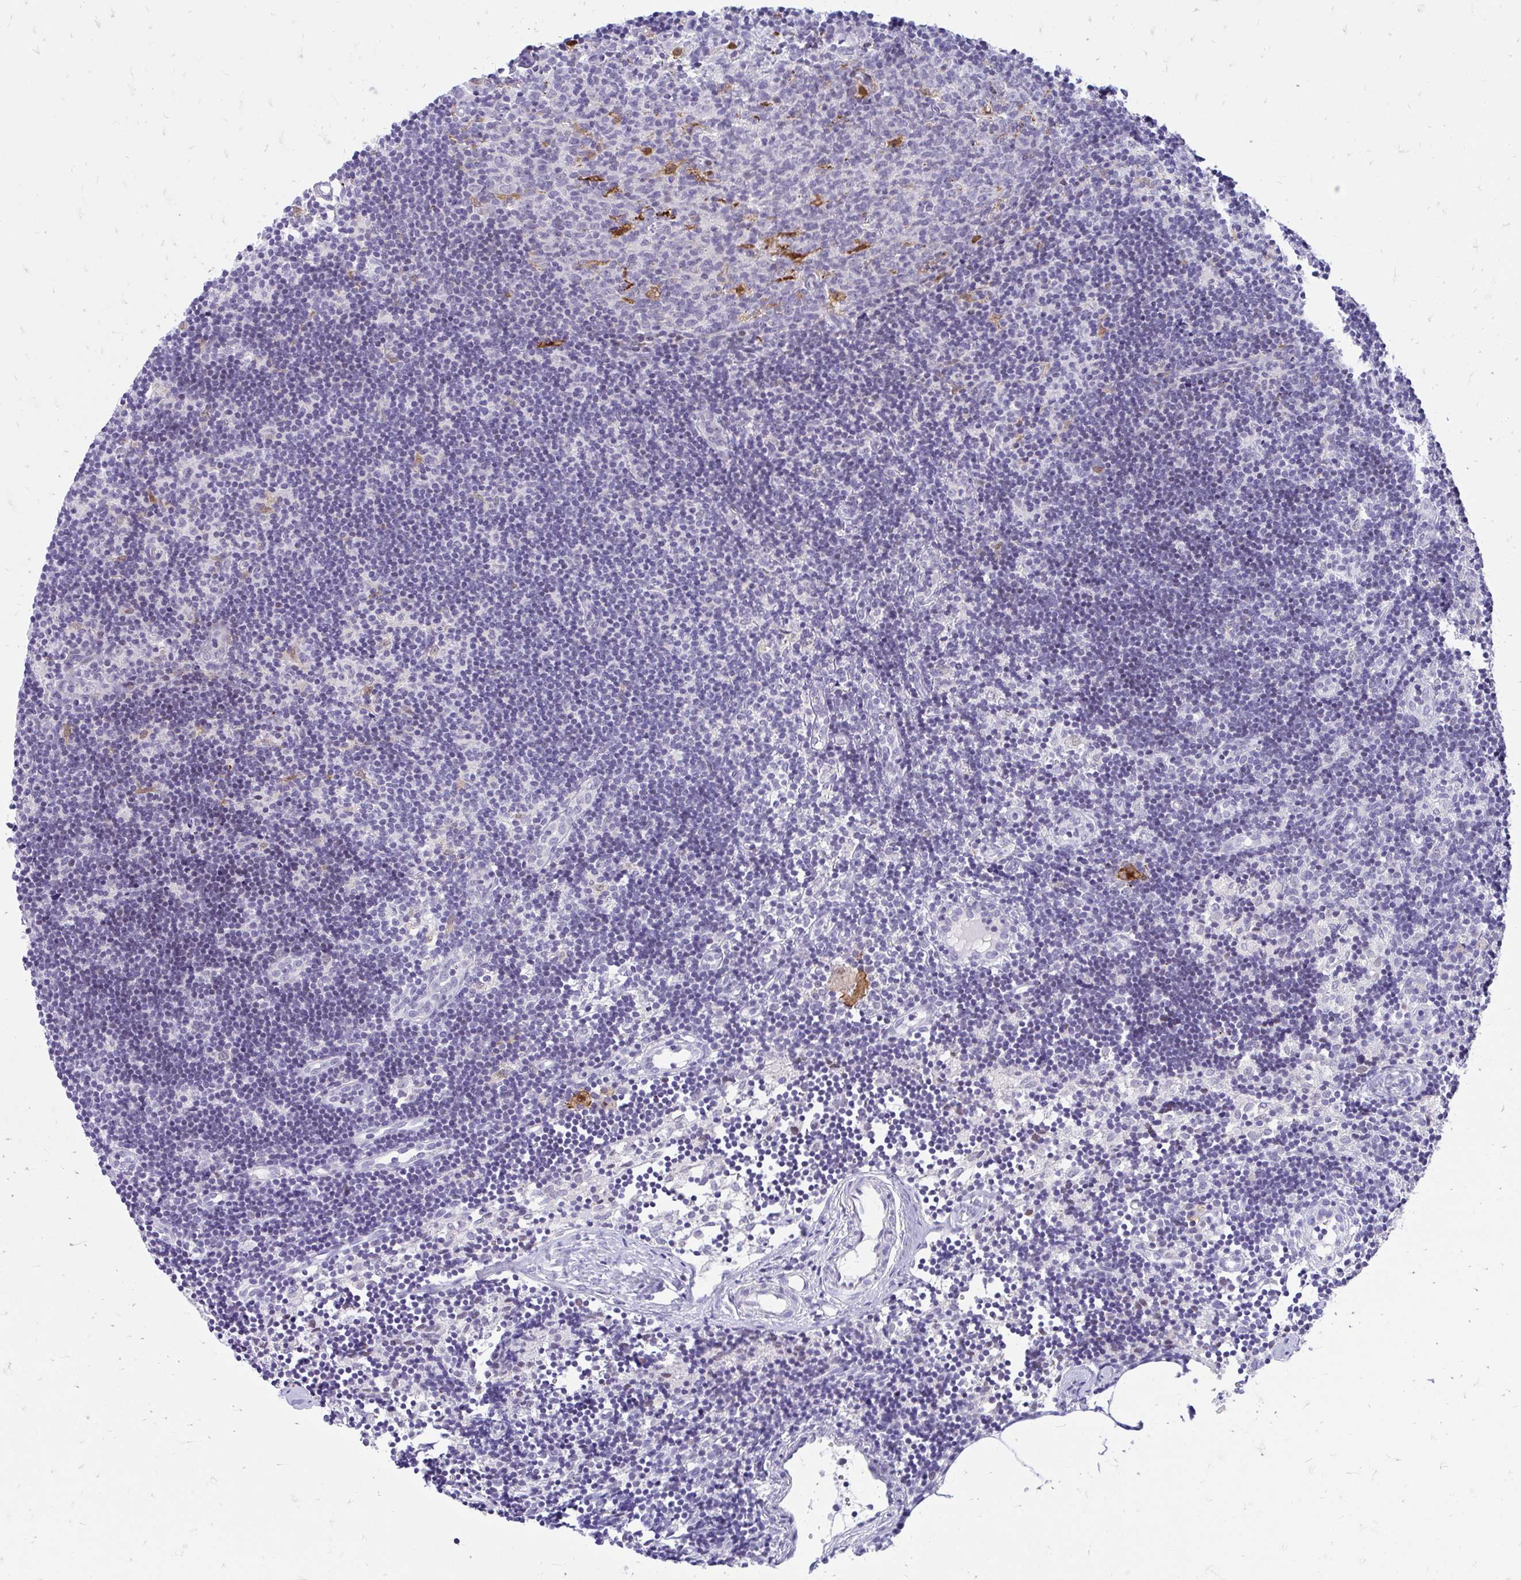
{"staining": {"intensity": "negative", "quantity": "none", "location": "none"}, "tissue": "lymph node", "cell_type": "Germinal center cells", "image_type": "normal", "snomed": [{"axis": "morphology", "description": "Normal tissue, NOS"}, {"axis": "topography", "description": "Lymph node"}], "caption": "Immunohistochemistry micrograph of normal lymph node stained for a protein (brown), which displays no expression in germinal center cells.", "gene": "GLB1L2", "patient": {"sex": "female", "age": 31}}